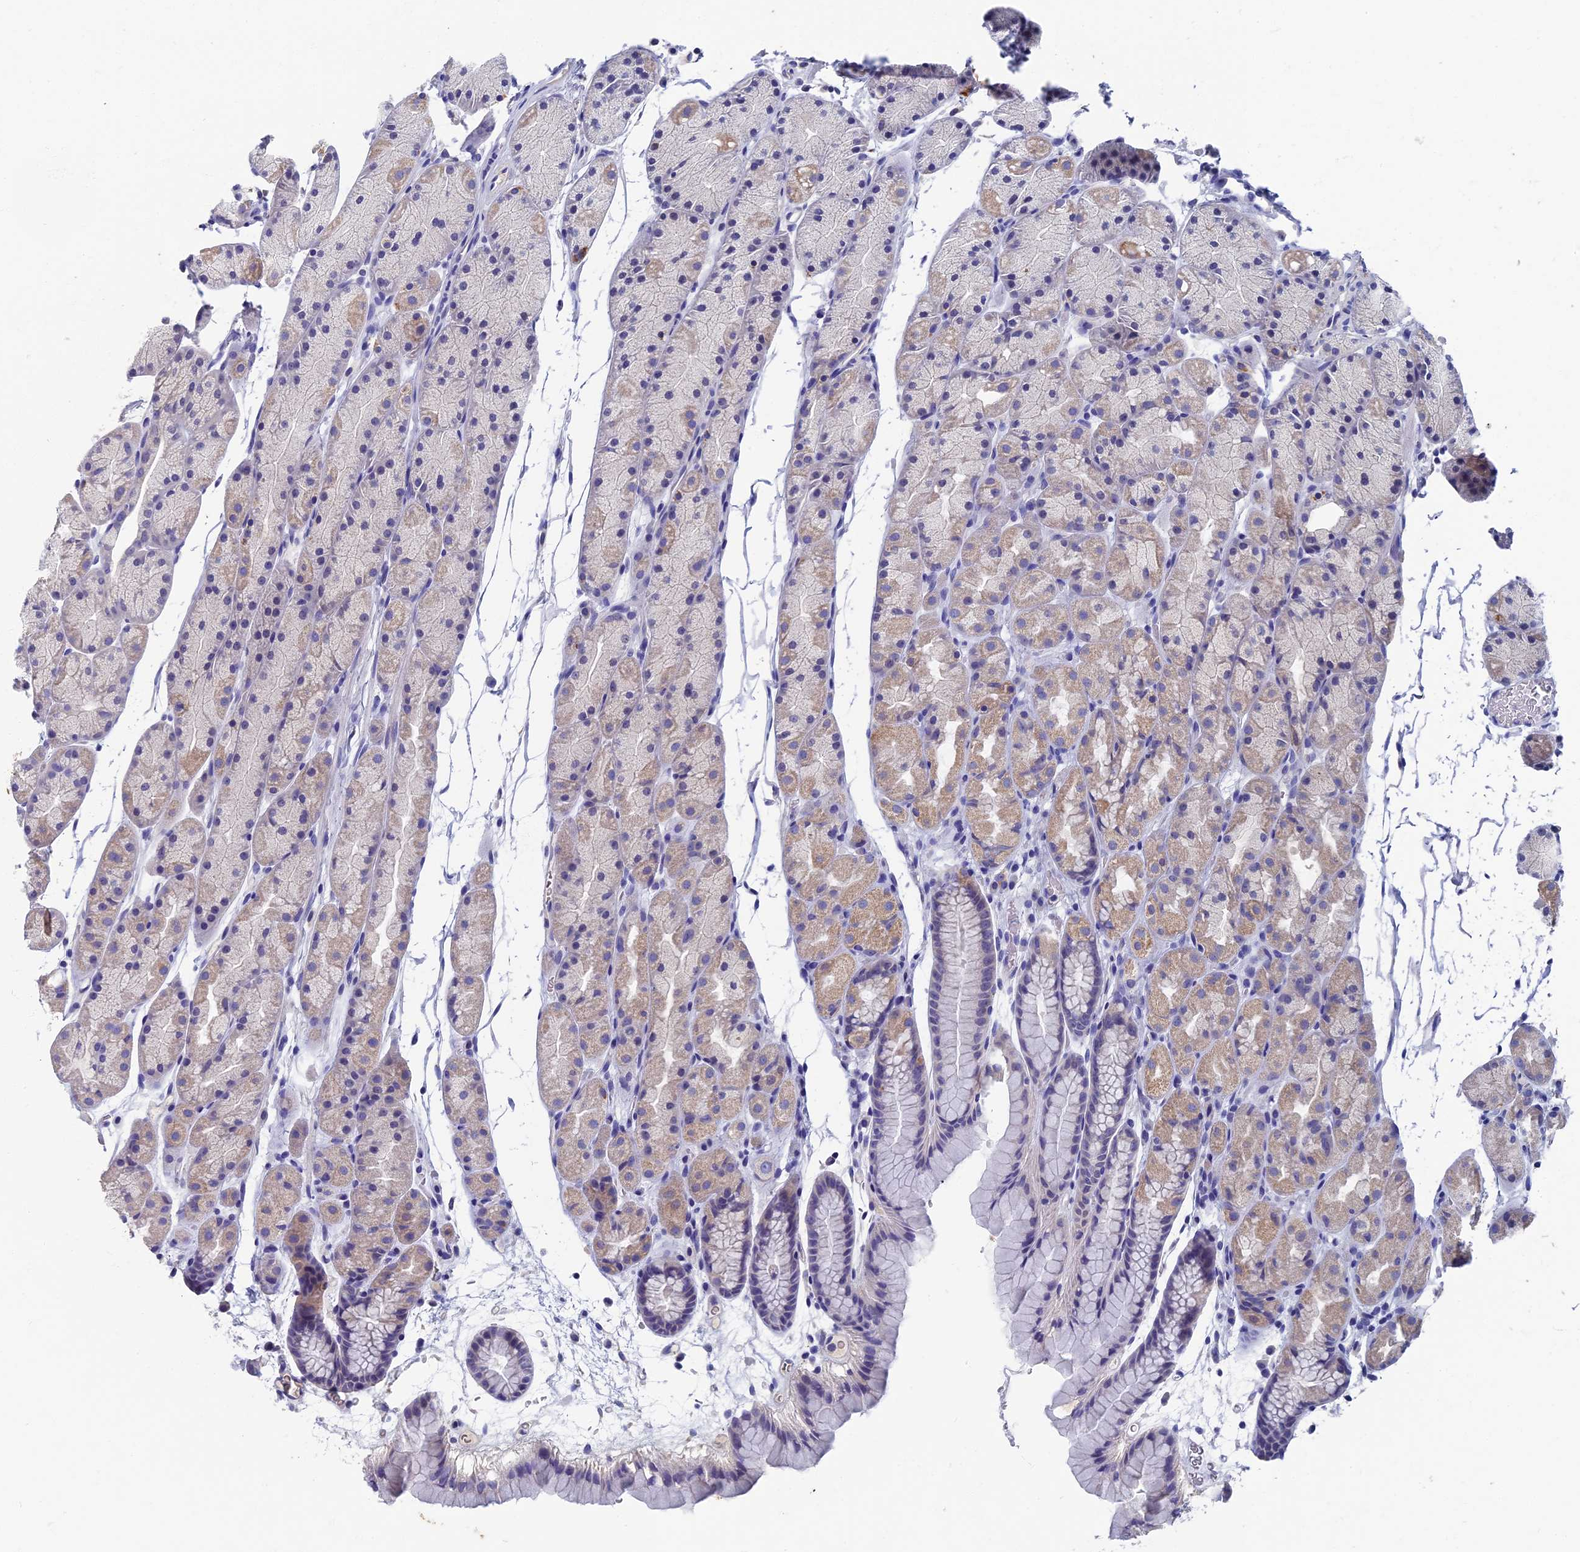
{"staining": {"intensity": "weak", "quantity": "25%-75%", "location": "cytoplasmic/membranous"}, "tissue": "stomach", "cell_type": "Glandular cells", "image_type": "normal", "snomed": [{"axis": "morphology", "description": "Normal tissue, NOS"}, {"axis": "topography", "description": "Stomach, upper"}, {"axis": "topography", "description": "Stomach"}], "caption": "Weak cytoplasmic/membranous expression is identified in about 25%-75% of glandular cells in normal stomach. (IHC, brightfield microscopy, high magnification).", "gene": "OAT", "patient": {"sex": "male", "age": 47}}